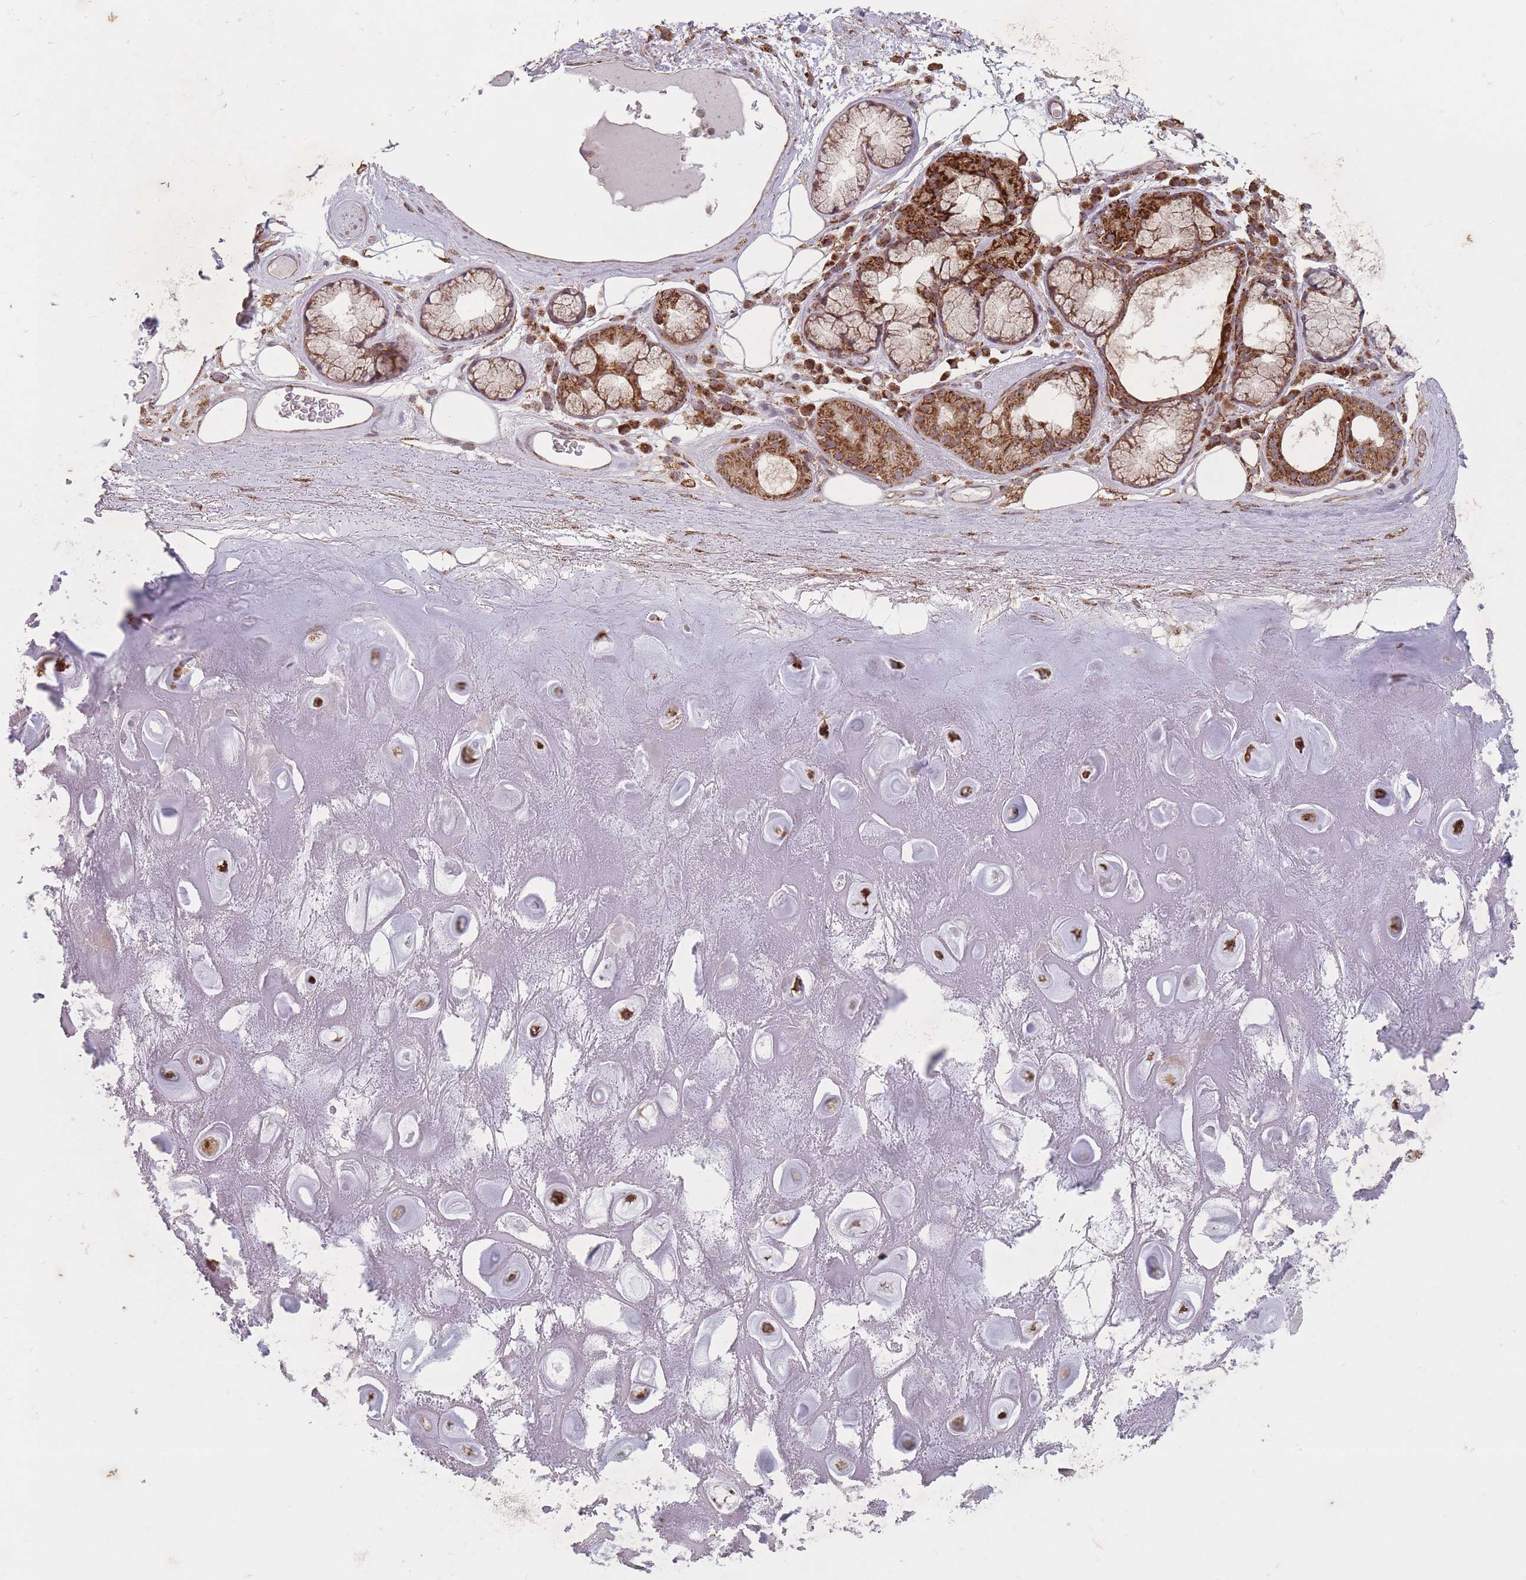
{"staining": {"intensity": "negative", "quantity": "none", "location": "none"}, "tissue": "adipose tissue", "cell_type": "Adipocytes", "image_type": "normal", "snomed": [{"axis": "morphology", "description": "Normal tissue, NOS"}, {"axis": "topography", "description": "Cartilage tissue"}], "caption": "Immunohistochemistry (IHC) histopathology image of benign adipose tissue: human adipose tissue stained with DAB (3,3'-diaminobenzidine) displays no significant protein expression in adipocytes. Nuclei are stained in blue.", "gene": "OR10Q1", "patient": {"sex": "male", "age": 81}}